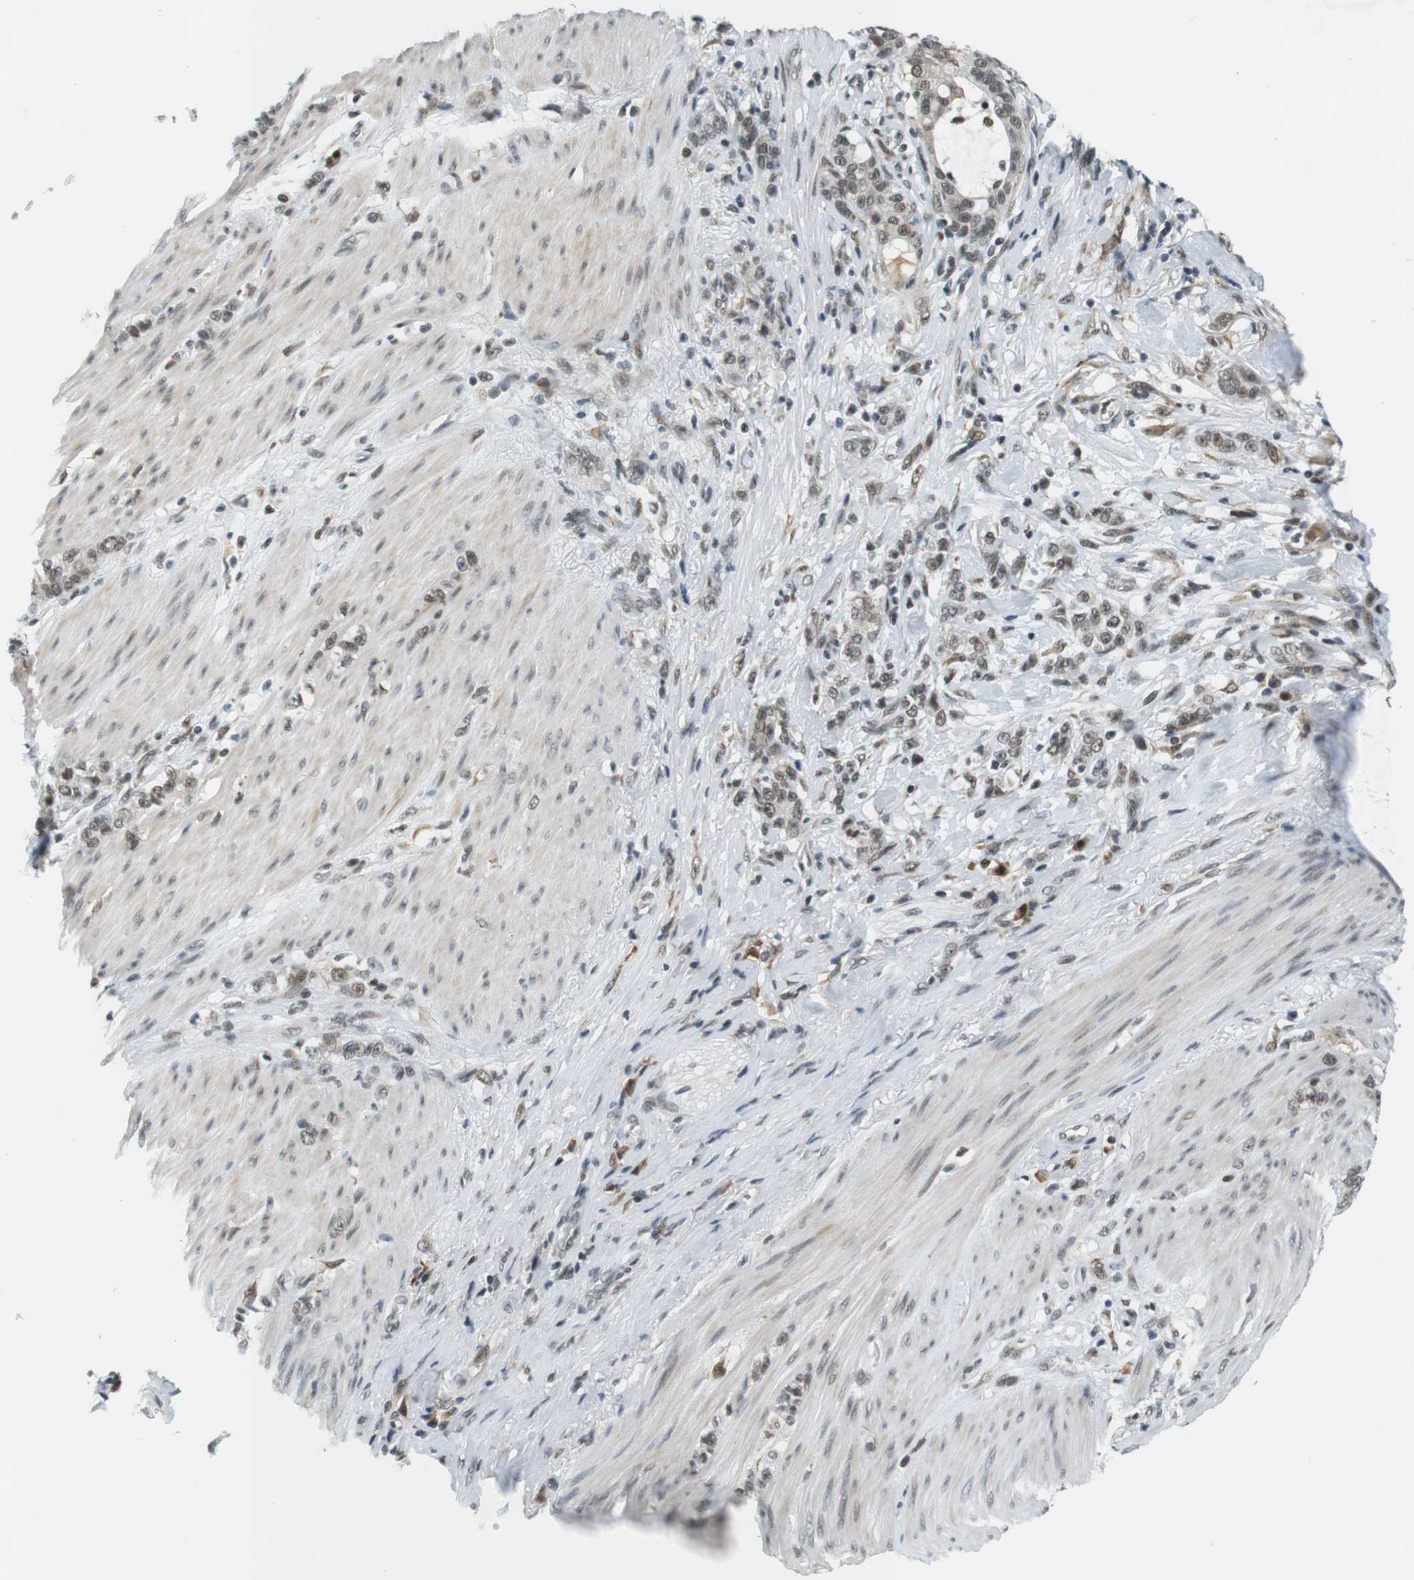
{"staining": {"intensity": "weak", "quantity": ">75%", "location": "nuclear"}, "tissue": "stomach cancer", "cell_type": "Tumor cells", "image_type": "cancer", "snomed": [{"axis": "morphology", "description": "Adenocarcinoma, NOS"}, {"axis": "topography", "description": "Stomach, lower"}], "caption": "DAB (3,3'-diaminobenzidine) immunohistochemical staining of human stomach adenocarcinoma shows weak nuclear protein staining in approximately >75% of tumor cells. The staining is performed using DAB (3,3'-diaminobenzidine) brown chromogen to label protein expression. The nuclei are counter-stained blue using hematoxylin.", "gene": "RNF38", "patient": {"sex": "male", "age": 88}}